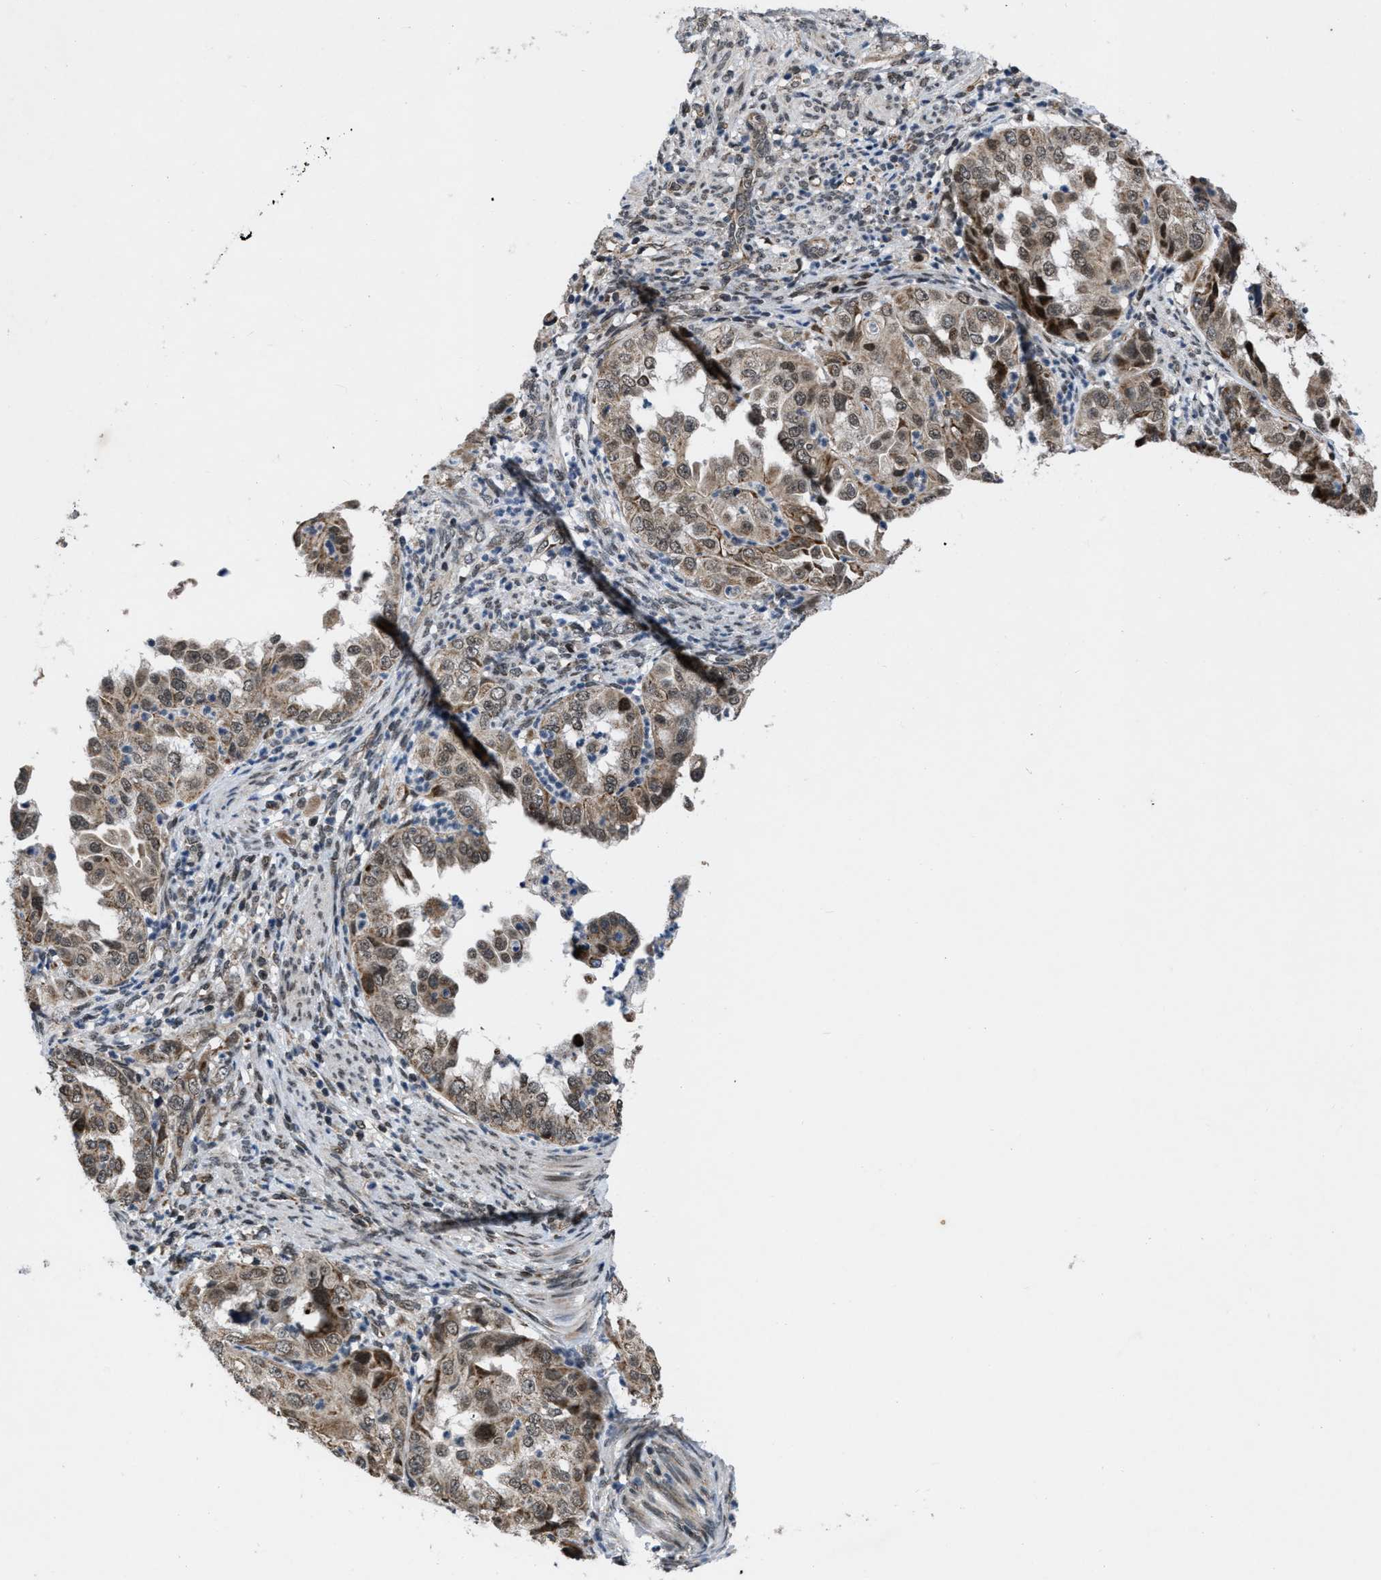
{"staining": {"intensity": "weak", "quantity": "25%-75%", "location": "cytoplasmic/membranous,nuclear"}, "tissue": "endometrial cancer", "cell_type": "Tumor cells", "image_type": "cancer", "snomed": [{"axis": "morphology", "description": "Adenocarcinoma, NOS"}, {"axis": "topography", "description": "Endometrium"}], "caption": "Immunohistochemistry image of neoplastic tissue: endometrial cancer (adenocarcinoma) stained using IHC demonstrates low levels of weak protein expression localized specifically in the cytoplasmic/membranous and nuclear of tumor cells, appearing as a cytoplasmic/membranous and nuclear brown color.", "gene": "ZNHIT1", "patient": {"sex": "female", "age": 85}}